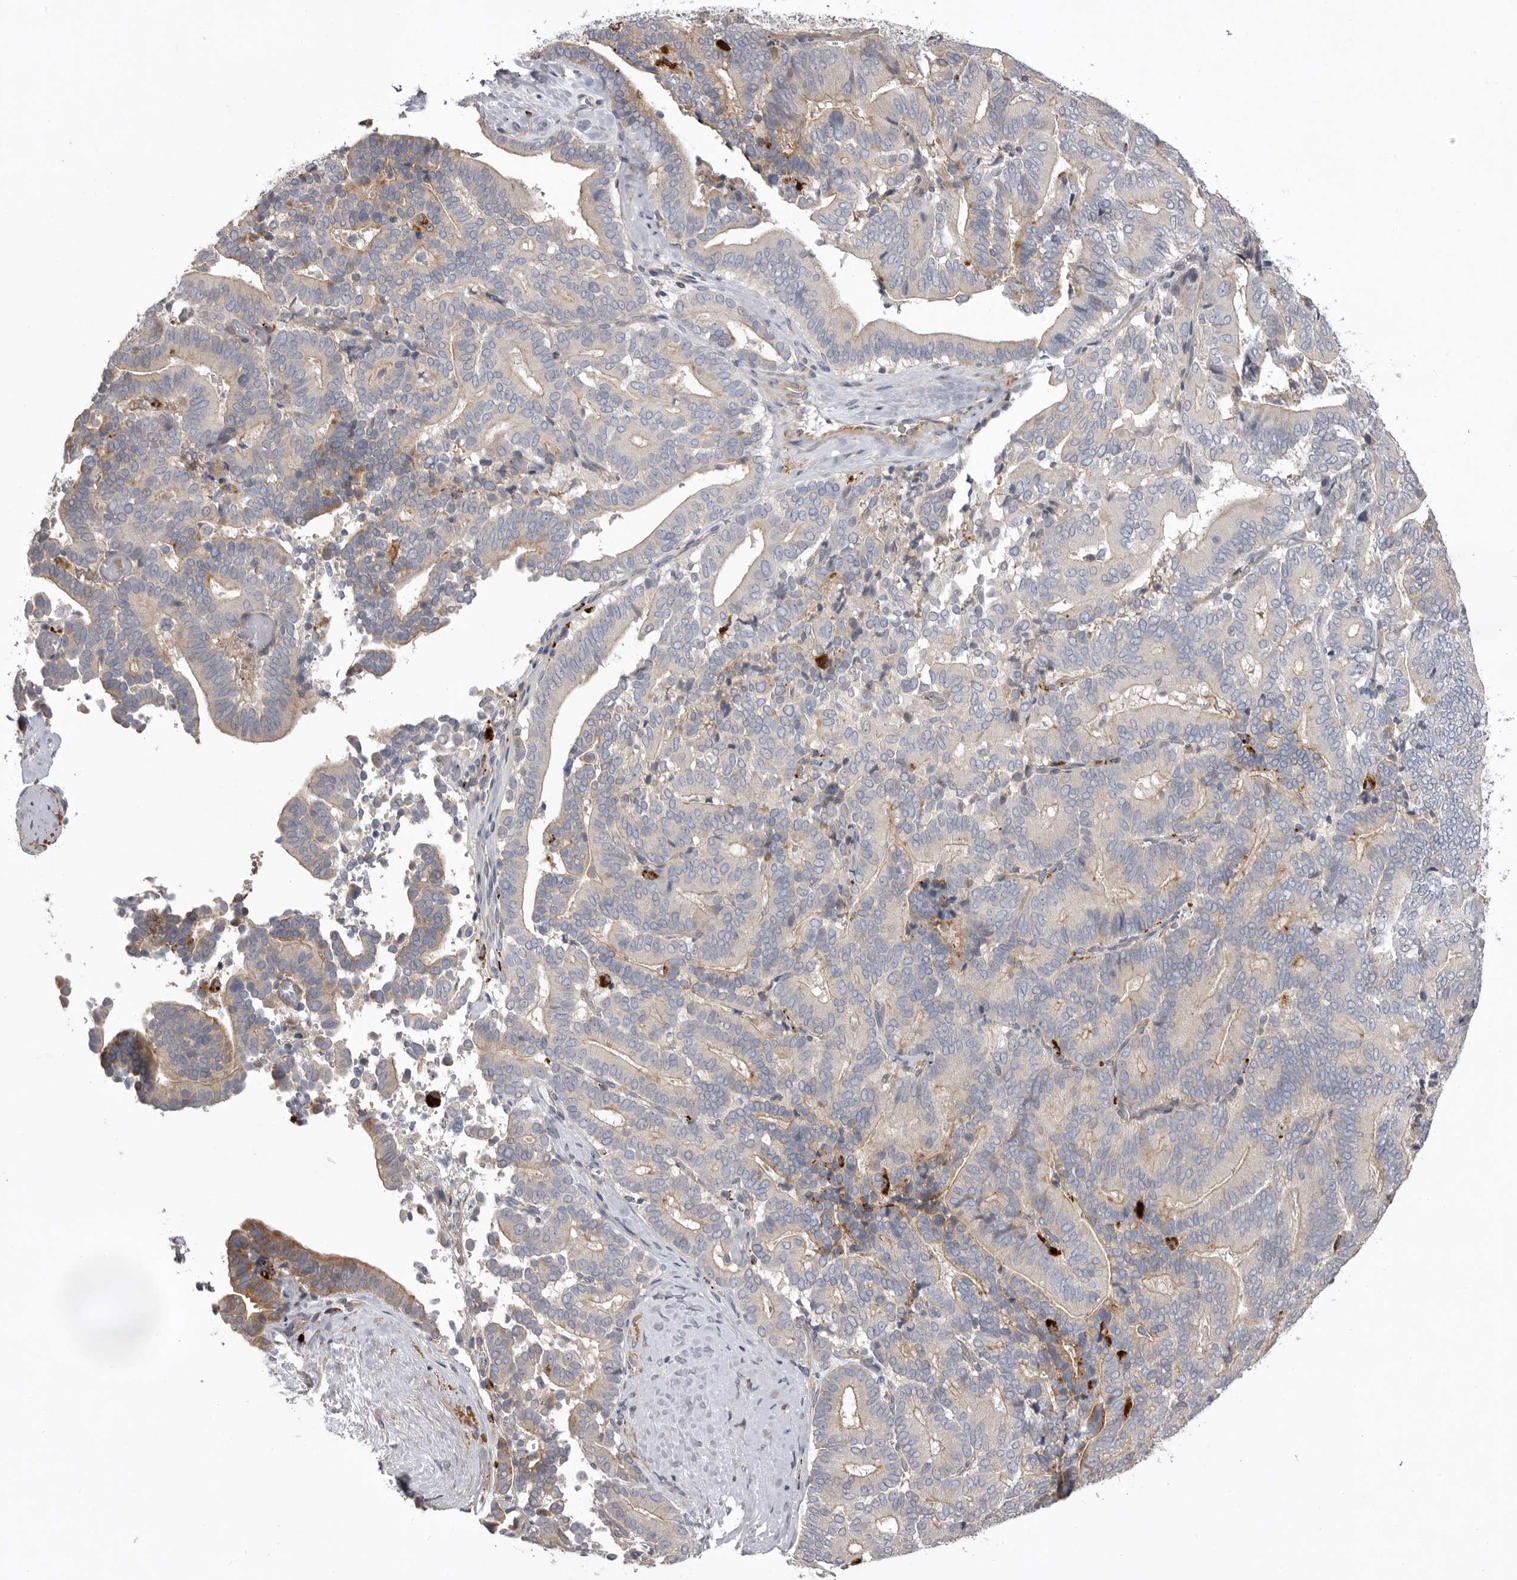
{"staining": {"intensity": "negative", "quantity": "none", "location": "none"}, "tissue": "liver cancer", "cell_type": "Tumor cells", "image_type": "cancer", "snomed": [{"axis": "morphology", "description": "Cholangiocarcinoma"}, {"axis": "topography", "description": "Liver"}], "caption": "IHC of liver cancer (cholangiocarcinoma) shows no staining in tumor cells. Nuclei are stained in blue.", "gene": "WDR47", "patient": {"sex": "female", "age": 75}}